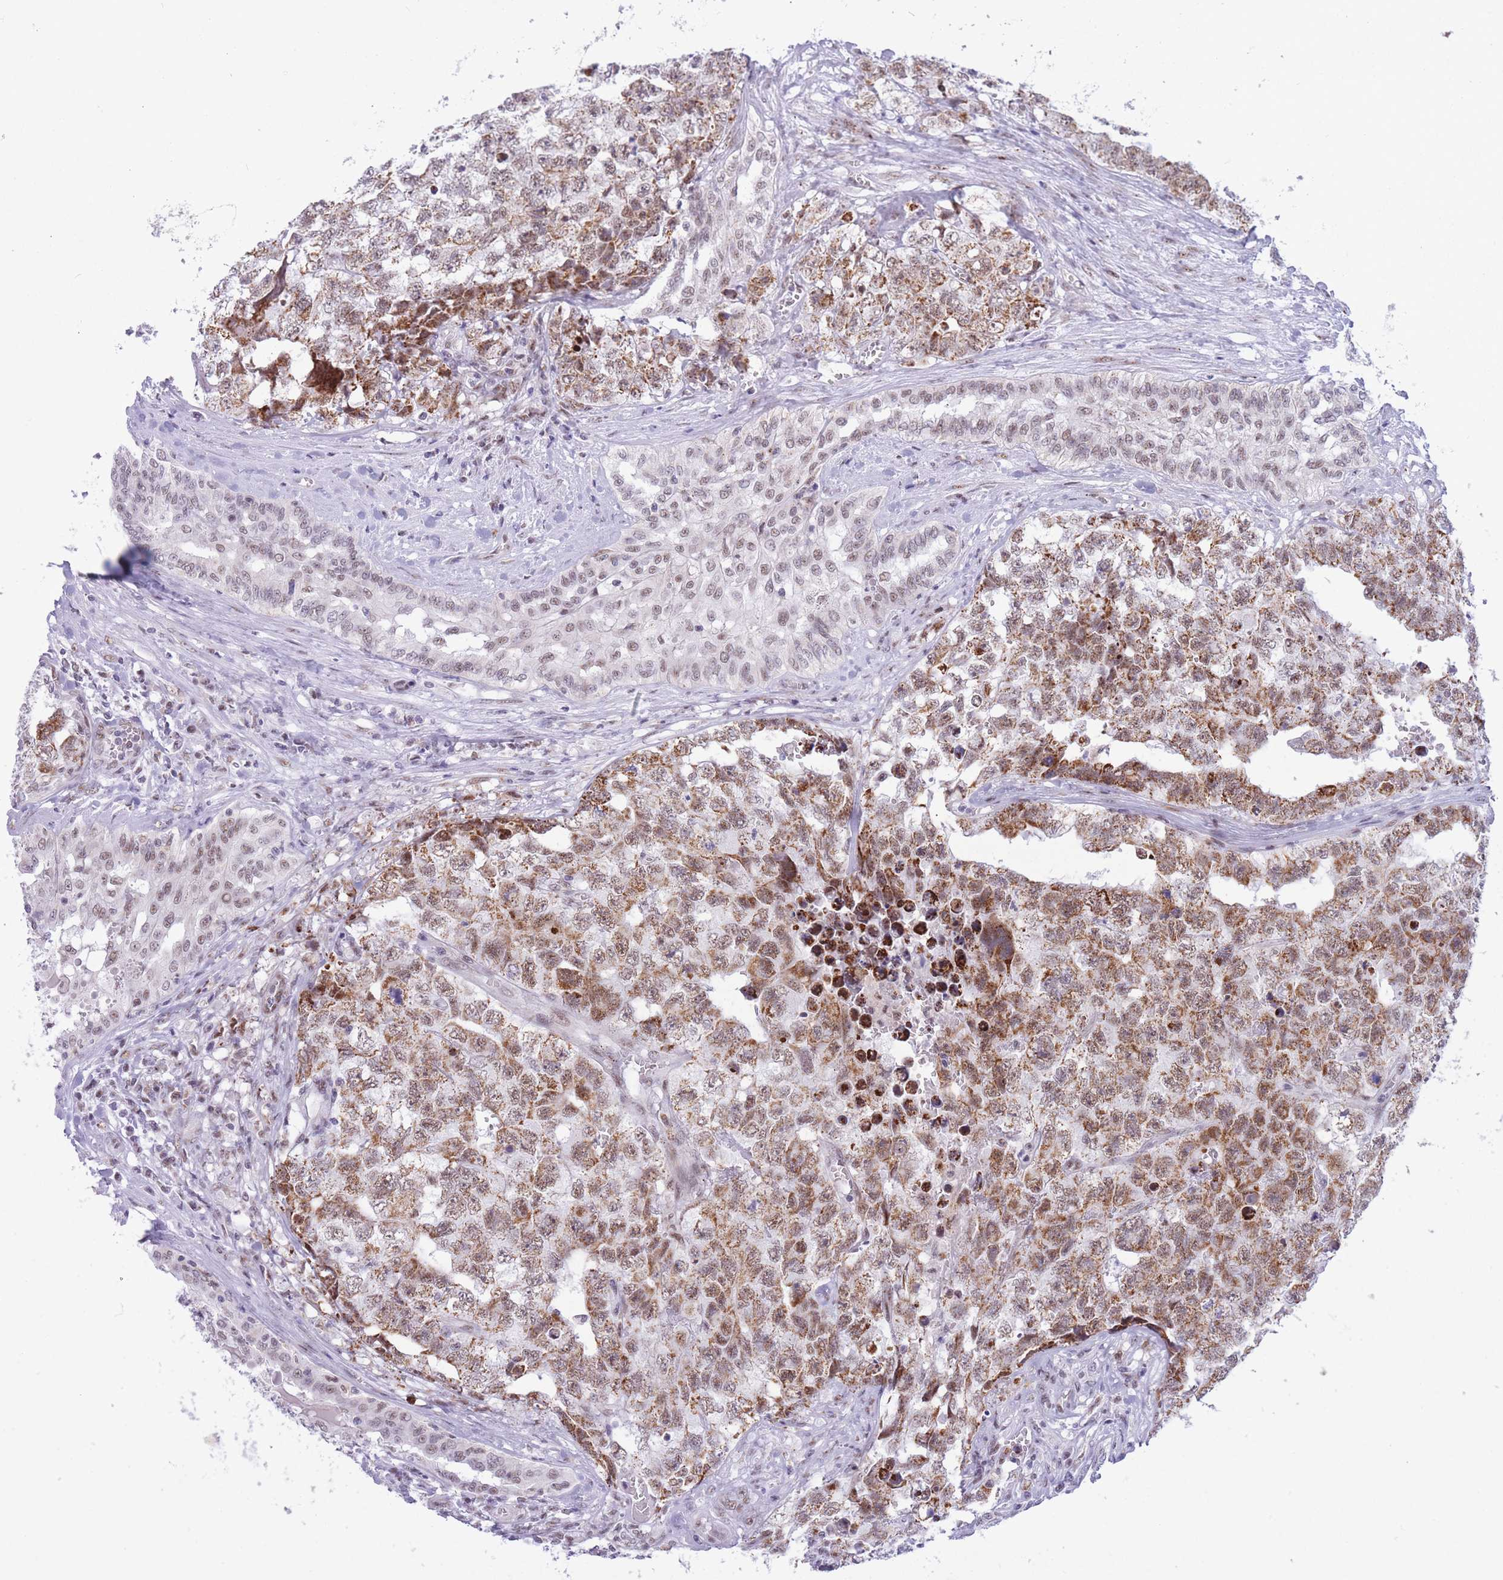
{"staining": {"intensity": "moderate", "quantity": ">75%", "location": "cytoplasmic/membranous"}, "tissue": "testis cancer", "cell_type": "Tumor cells", "image_type": "cancer", "snomed": [{"axis": "morphology", "description": "Carcinoma, Embryonal, NOS"}, {"axis": "topography", "description": "Testis"}], "caption": "Protein positivity by IHC reveals moderate cytoplasmic/membranous expression in approximately >75% of tumor cells in testis embryonal carcinoma.", "gene": "CYP2B6", "patient": {"sex": "male", "age": 31}}